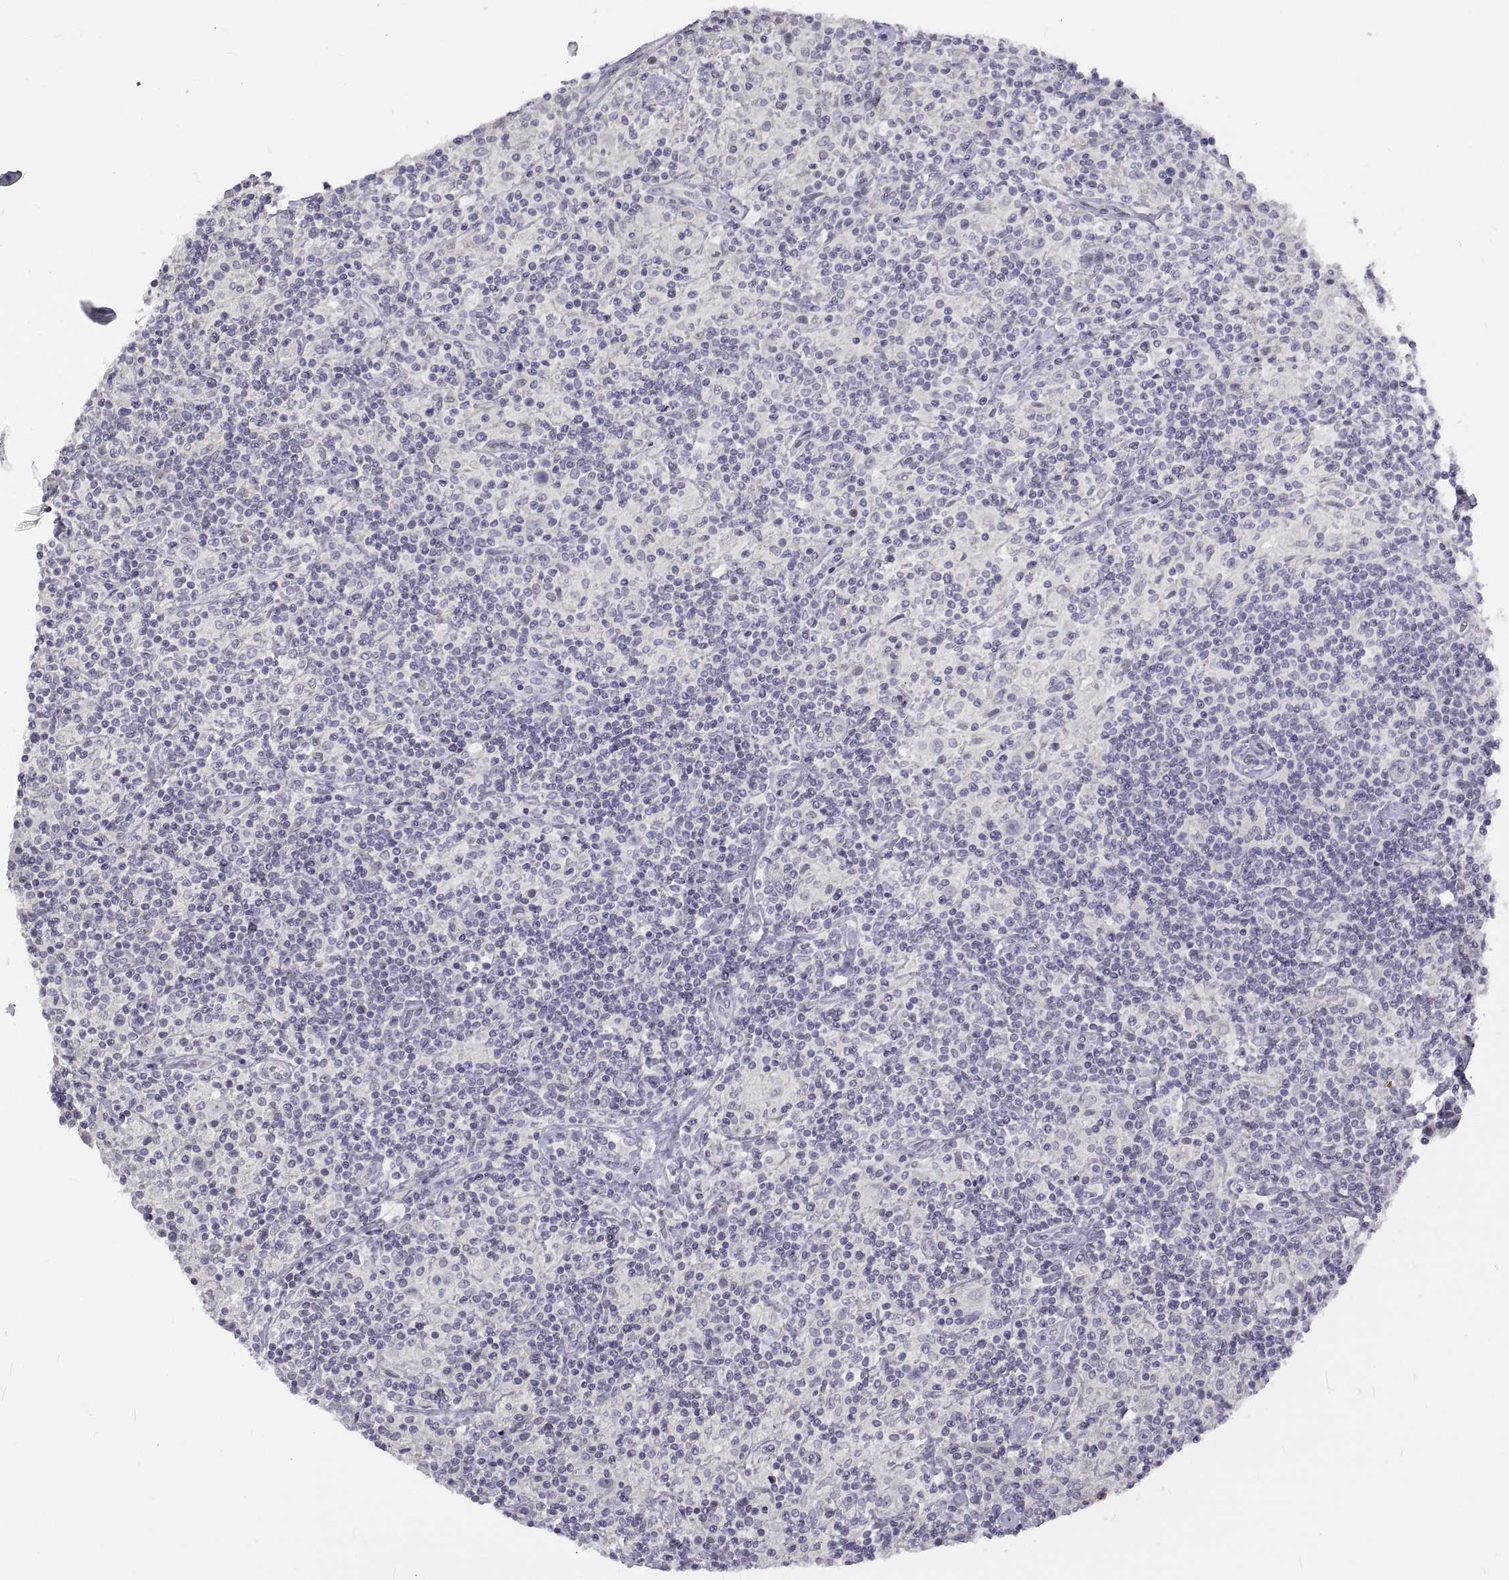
{"staining": {"intensity": "negative", "quantity": "none", "location": "none"}, "tissue": "lymphoma", "cell_type": "Tumor cells", "image_type": "cancer", "snomed": [{"axis": "morphology", "description": "Hodgkin's disease, NOS"}, {"axis": "topography", "description": "Lymph node"}], "caption": "Immunohistochemistry photomicrograph of human Hodgkin's disease stained for a protein (brown), which reveals no positivity in tumor cells. (DAB IHC visualized using brightfield microscopy, high magnification).", "gene": "ANO2", "patient": {"sex": "male", "age": 70}}